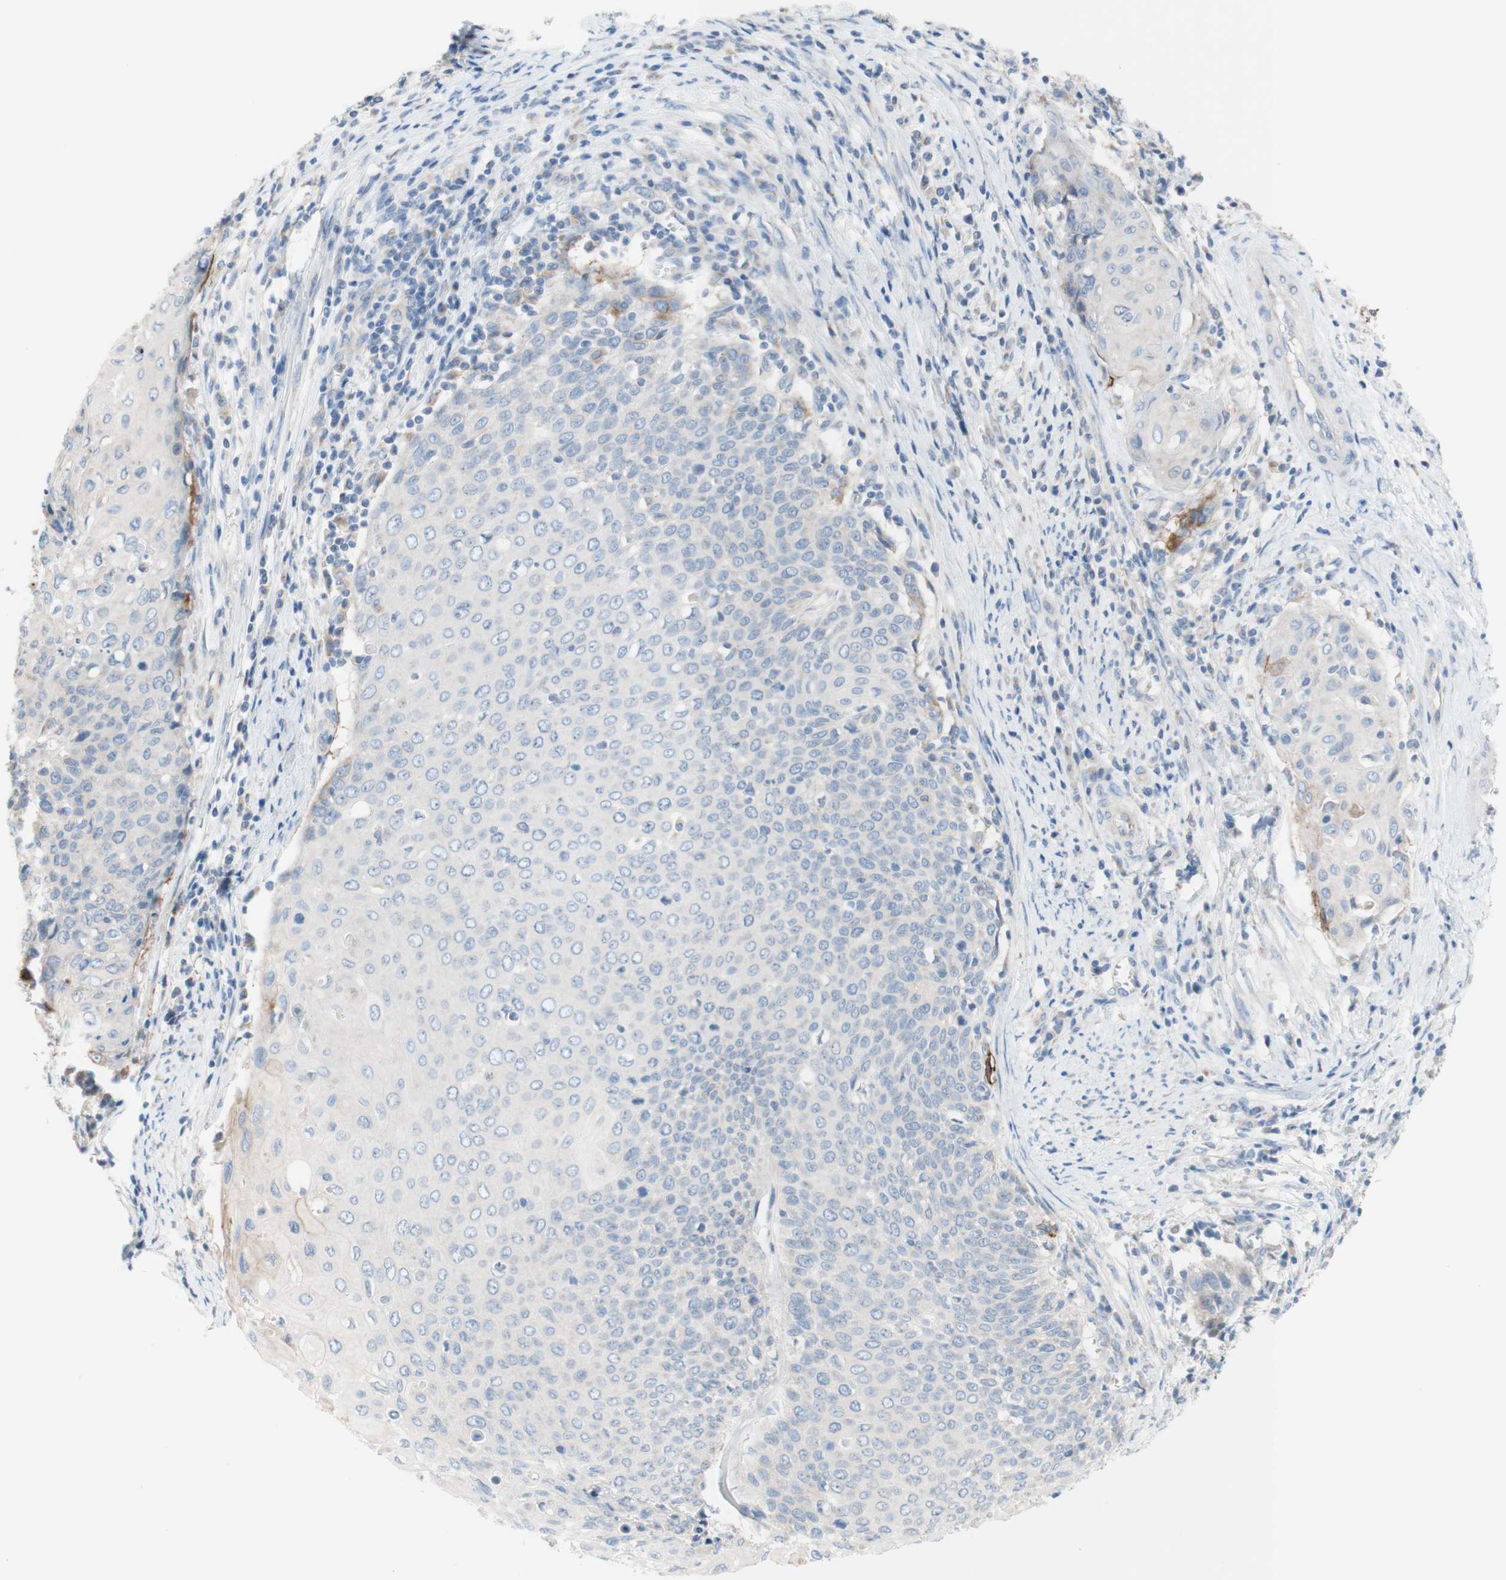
{"staining": {"intensity": "moderate", "quantity": "<25%", "location": "cytoplasmic/membranous"}, "tissue": "cervical cancer", "cell_type": "Tumor cells", "image_type": "cancer", "snomed": [{"axis": "morphology", "description": "Squamous cell carcinoma, NOS"}, {"axis": "topography", "description": "Cervix"}], "caption": "The immunohistochemical stain highlights moderate cytoplasmic/membranous positivity in tumor cells of squamous cell carcinoma (cervical) tissue.", "gene": "F3", "patient": {"sex": "female", "age": 39}}